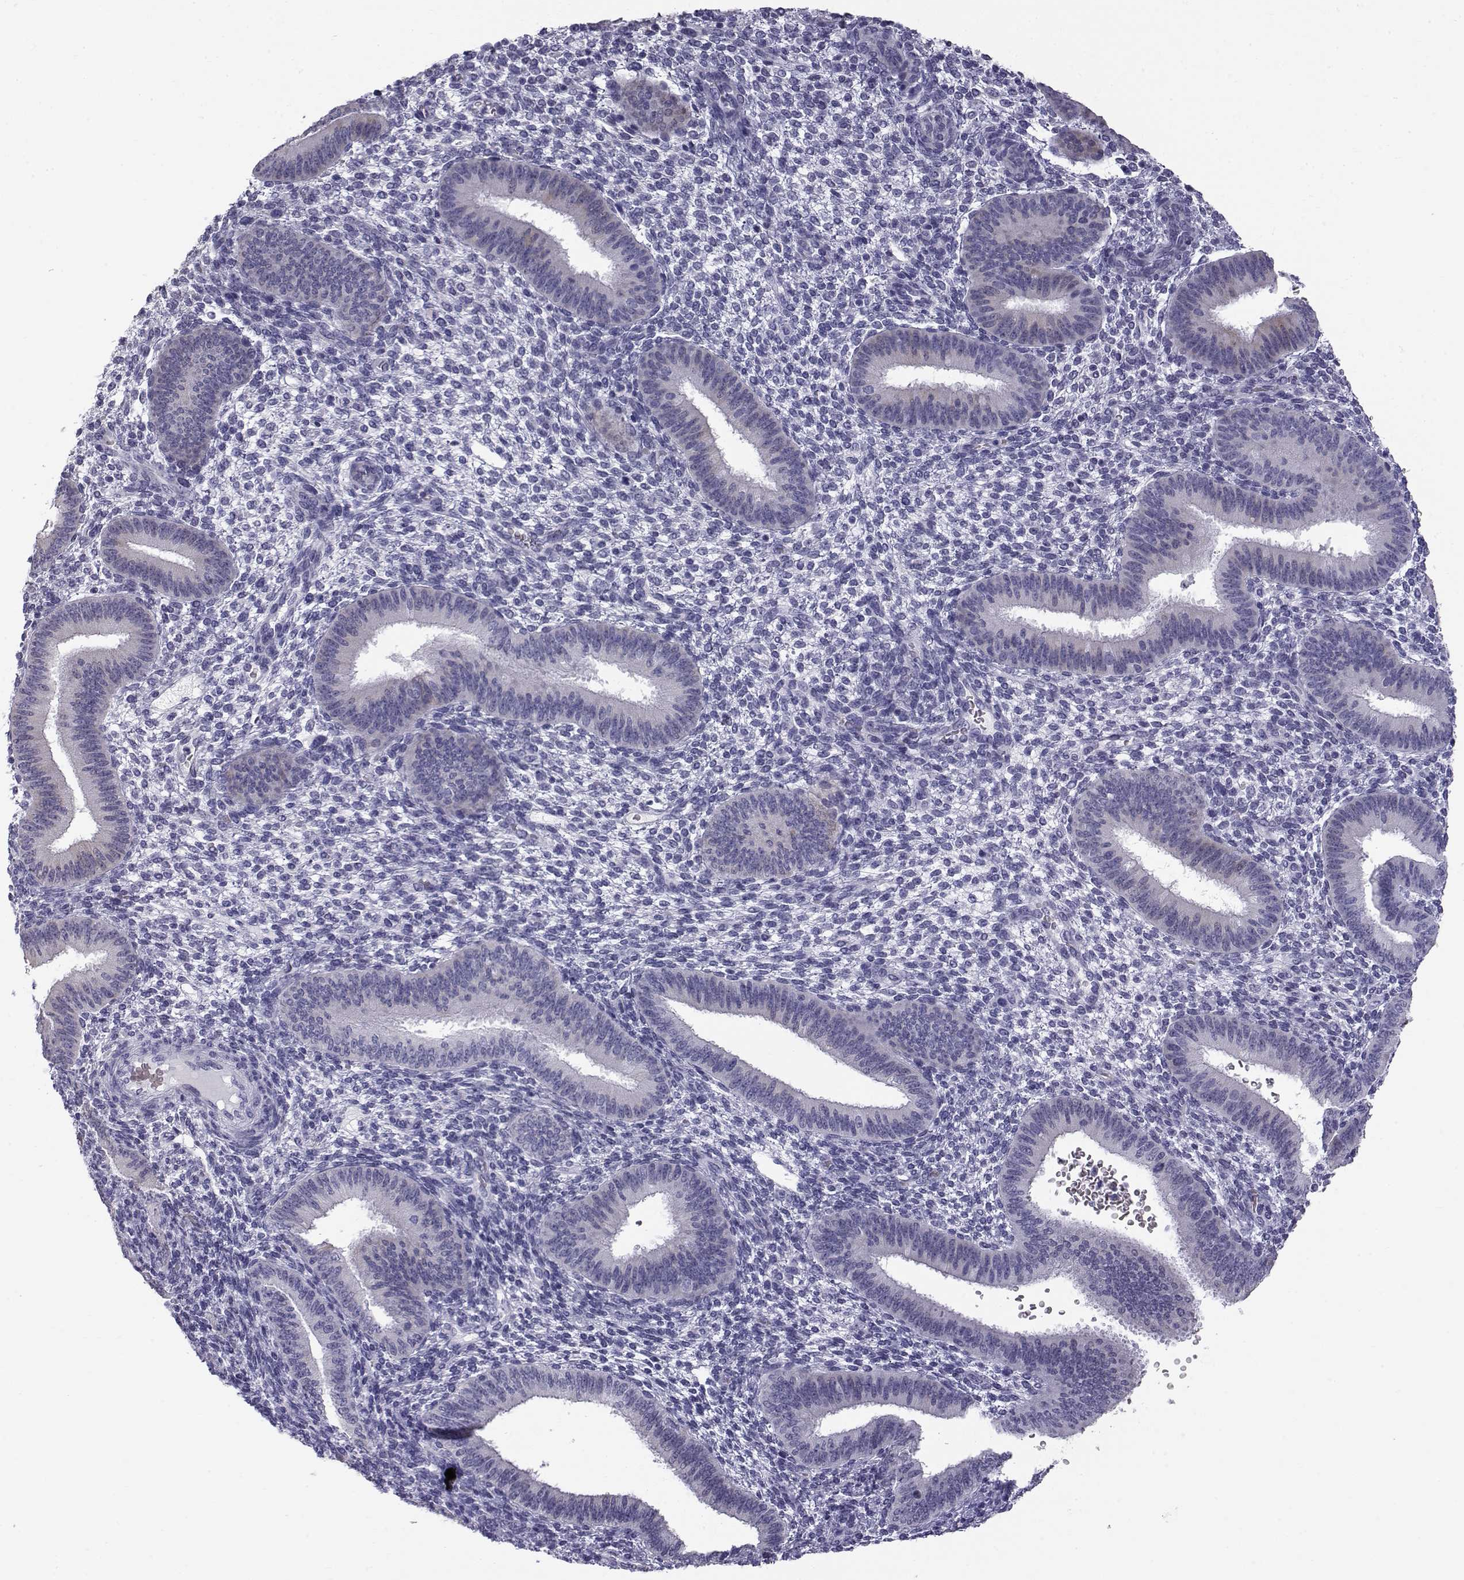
{"staining": {"intensity": "negative", "quantity": "none", "location": "none"}, "tissue": "endometrium", "cell_type": "Cells in endometrial stroma", "image_type": "normal", "snomed": [{"axis": "morphology", "description": "Normal tissue, NOS"}, {"axis": "topography", "description": "Endometrium"}], "caption": "Immunohistochemical staining of unremarkable human endometrium exhibits no significant staining in cells in endometrial stroma.", "gene": "RNASE12", "patient": {"sex": "female", "age": 39}}